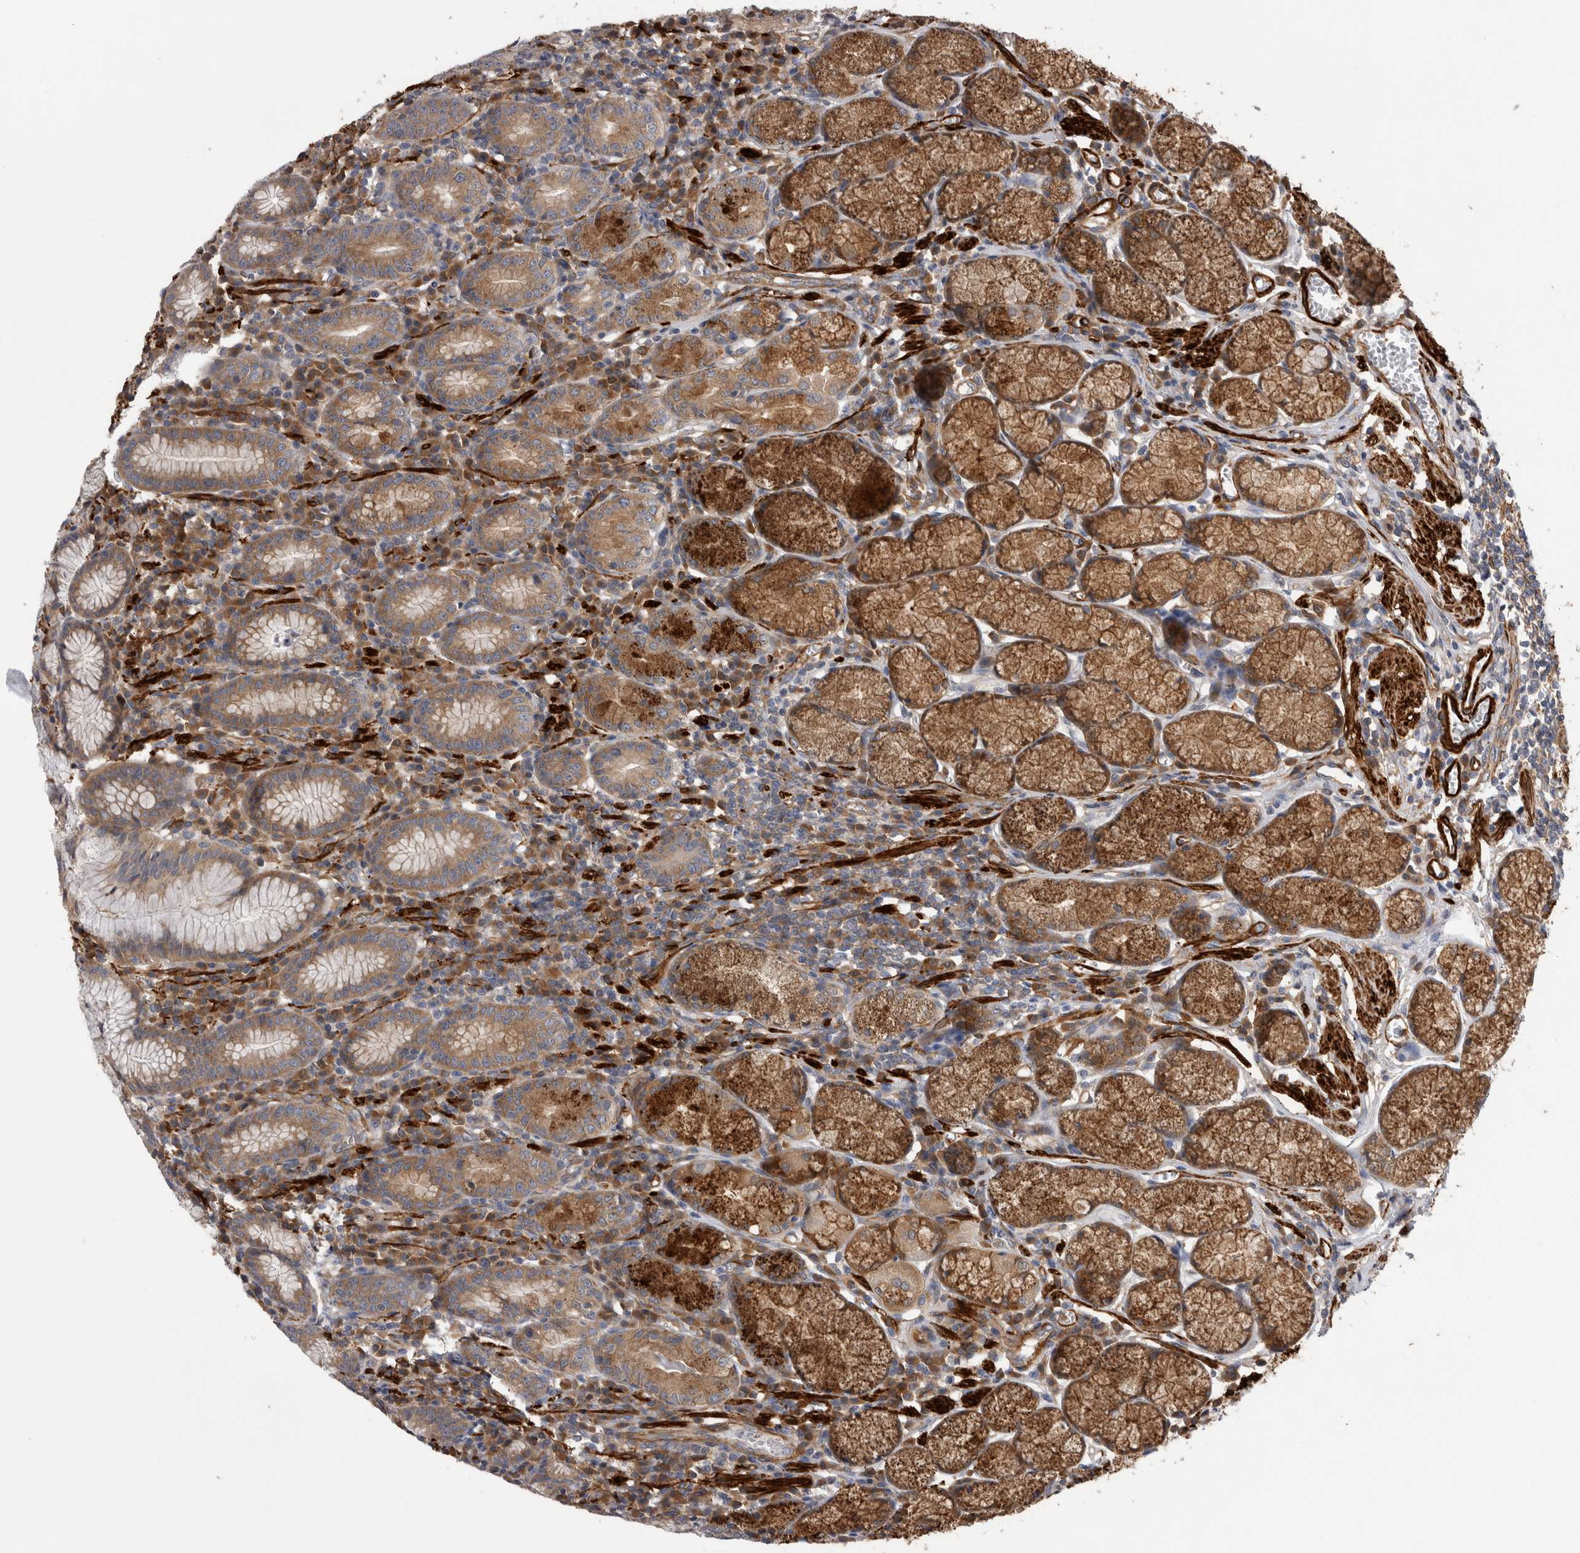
{"staining": {"intensity": "strong", "quantity": "25%-75%", "location": "cytoplasmic/membranous"}, "tissue": "stomach", "cell_type": "Glandular cells", "image_type": "normal", "snomed": [{"axis": "morphology", "description": "Normal tissue, NOS"}, {"axis": "topography", "description": "Stomach"}], "caption": "A brown stain shows strong cytoplasmic/membranous expression of a protein in glandular cells of normal stomach.", "gene": "EPRS1", "patient": {"sex": "male", "age": 55}}